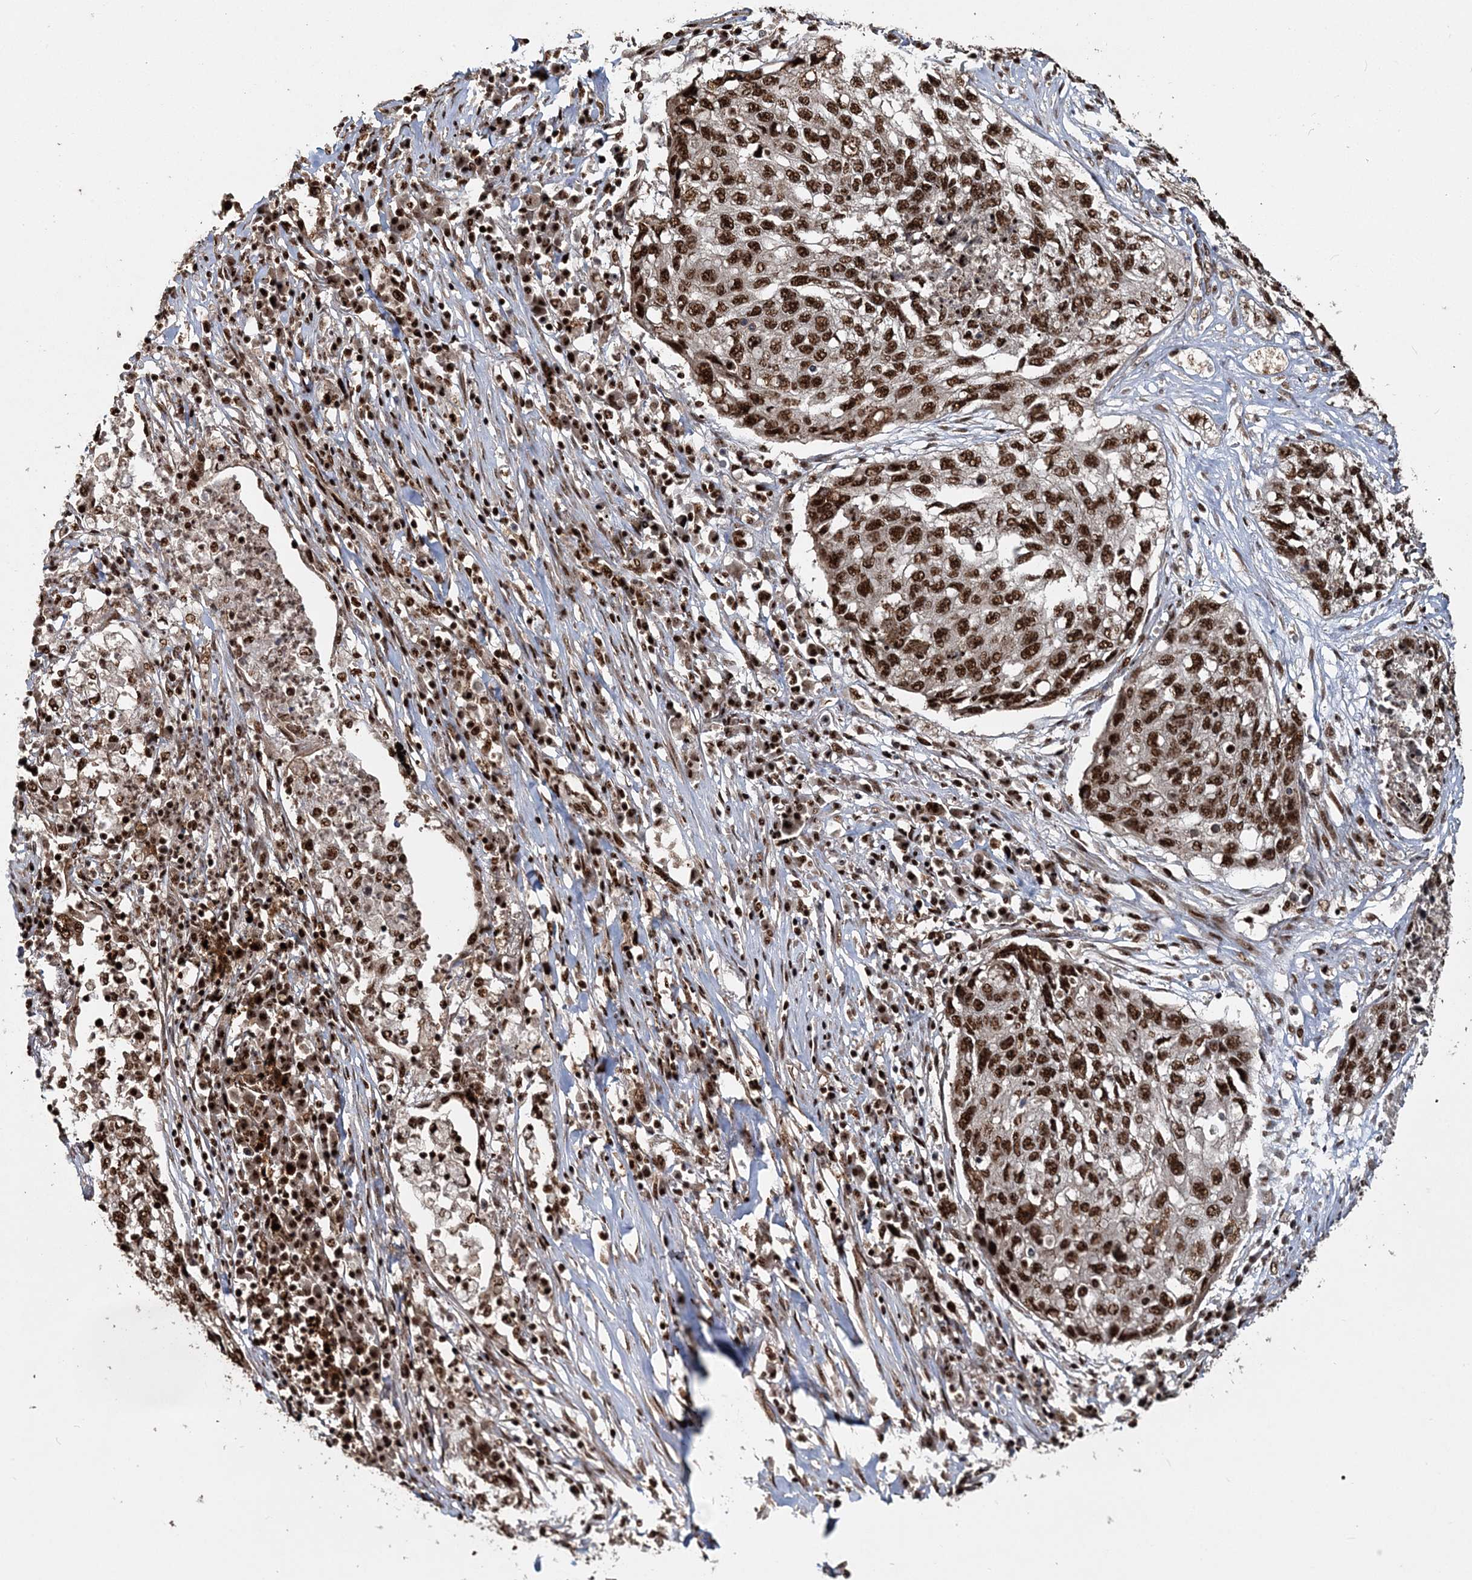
{"staining": {"intensity": "strong", "quantity": ">75%", "location": "nuclear"}, "tissue": "lung cancer", "cell_type": "Tumor cells", "image_type": "cancer", "snomed": [{"axis": "morphology", "description": "Squamous cell carcinoma, NOS"}, {"axis": "topography", "description": "Lung"}], "caption": "The photomicrograph exhibits a brown stain indicating the presence of a protein in the nuclear of tumor cells in lung cancer.", "gene": "EXOSC8", "patient": {"sex": "female", "age": 63}}